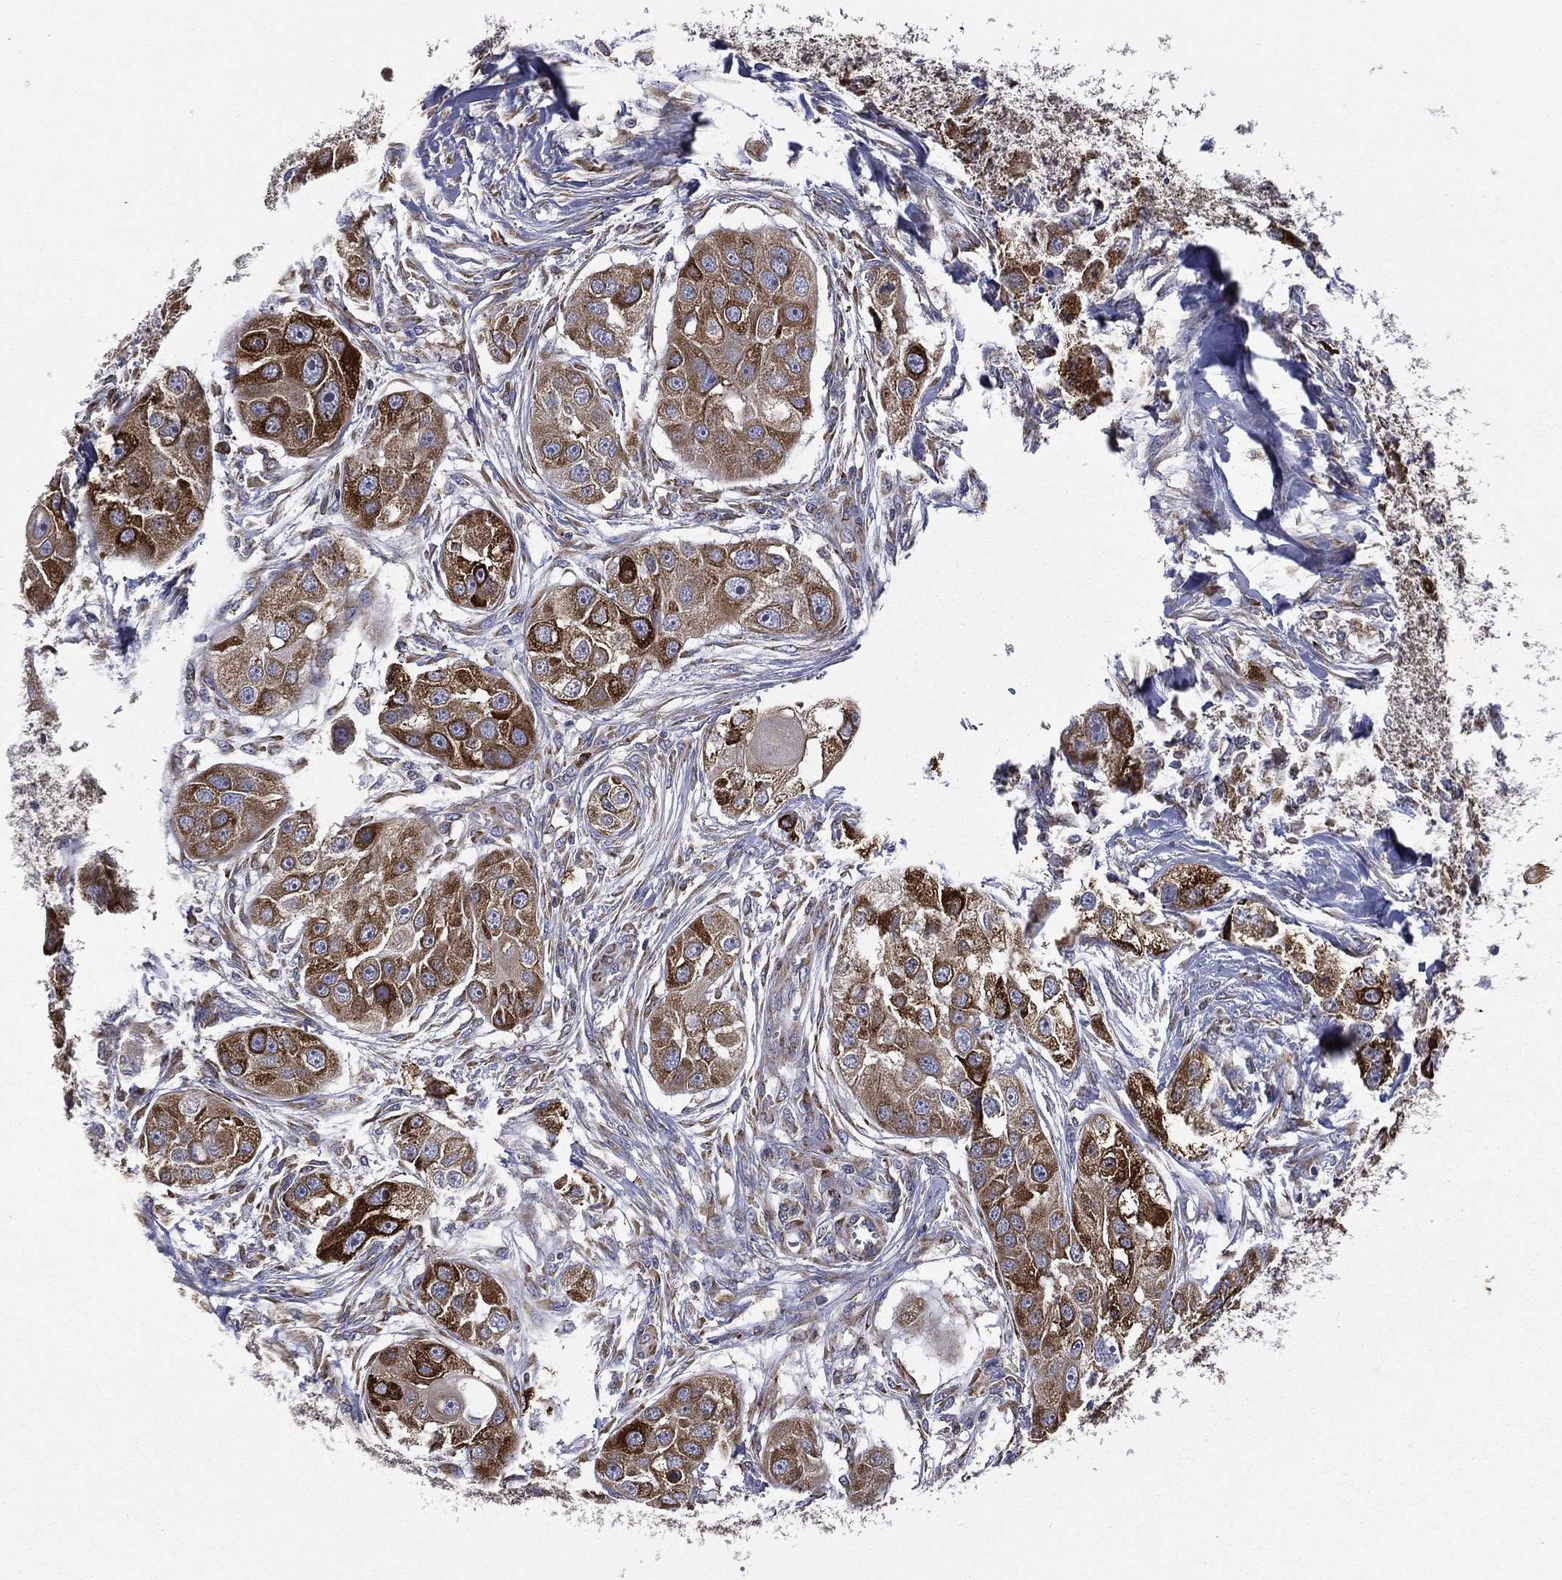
{"staining": {"intensity": "strong", "quantity": ">75%", "location": "cytoplasmic/membranous"}, "tissue": "head and neck cancer", "cell_type": "Tumor cells", "image_type": "cancer", "snomed": [{"axis": "morphology", "description": "Normal tissue, NOS"}, {"axis": "morphology", "description": "Squamous cell carcinoma, NOS"}, {"axis": "topography", "description": "Skeletal muscle"}, {"axis": "topography", "description": "Head-Neck"}], "caption": "Immunohistochemistry of head and neck squamous cell carcinoma demonstrates high levels of strong cytoplasmic/membranous expression in about >75% of tumor cells. (DAB (3,3'-diaminobenzidine) IHC, brown staining for protein, blue staining for nuclei).", "gene": "C20orf96", "patient": {"sex": "male", "age": 51}}